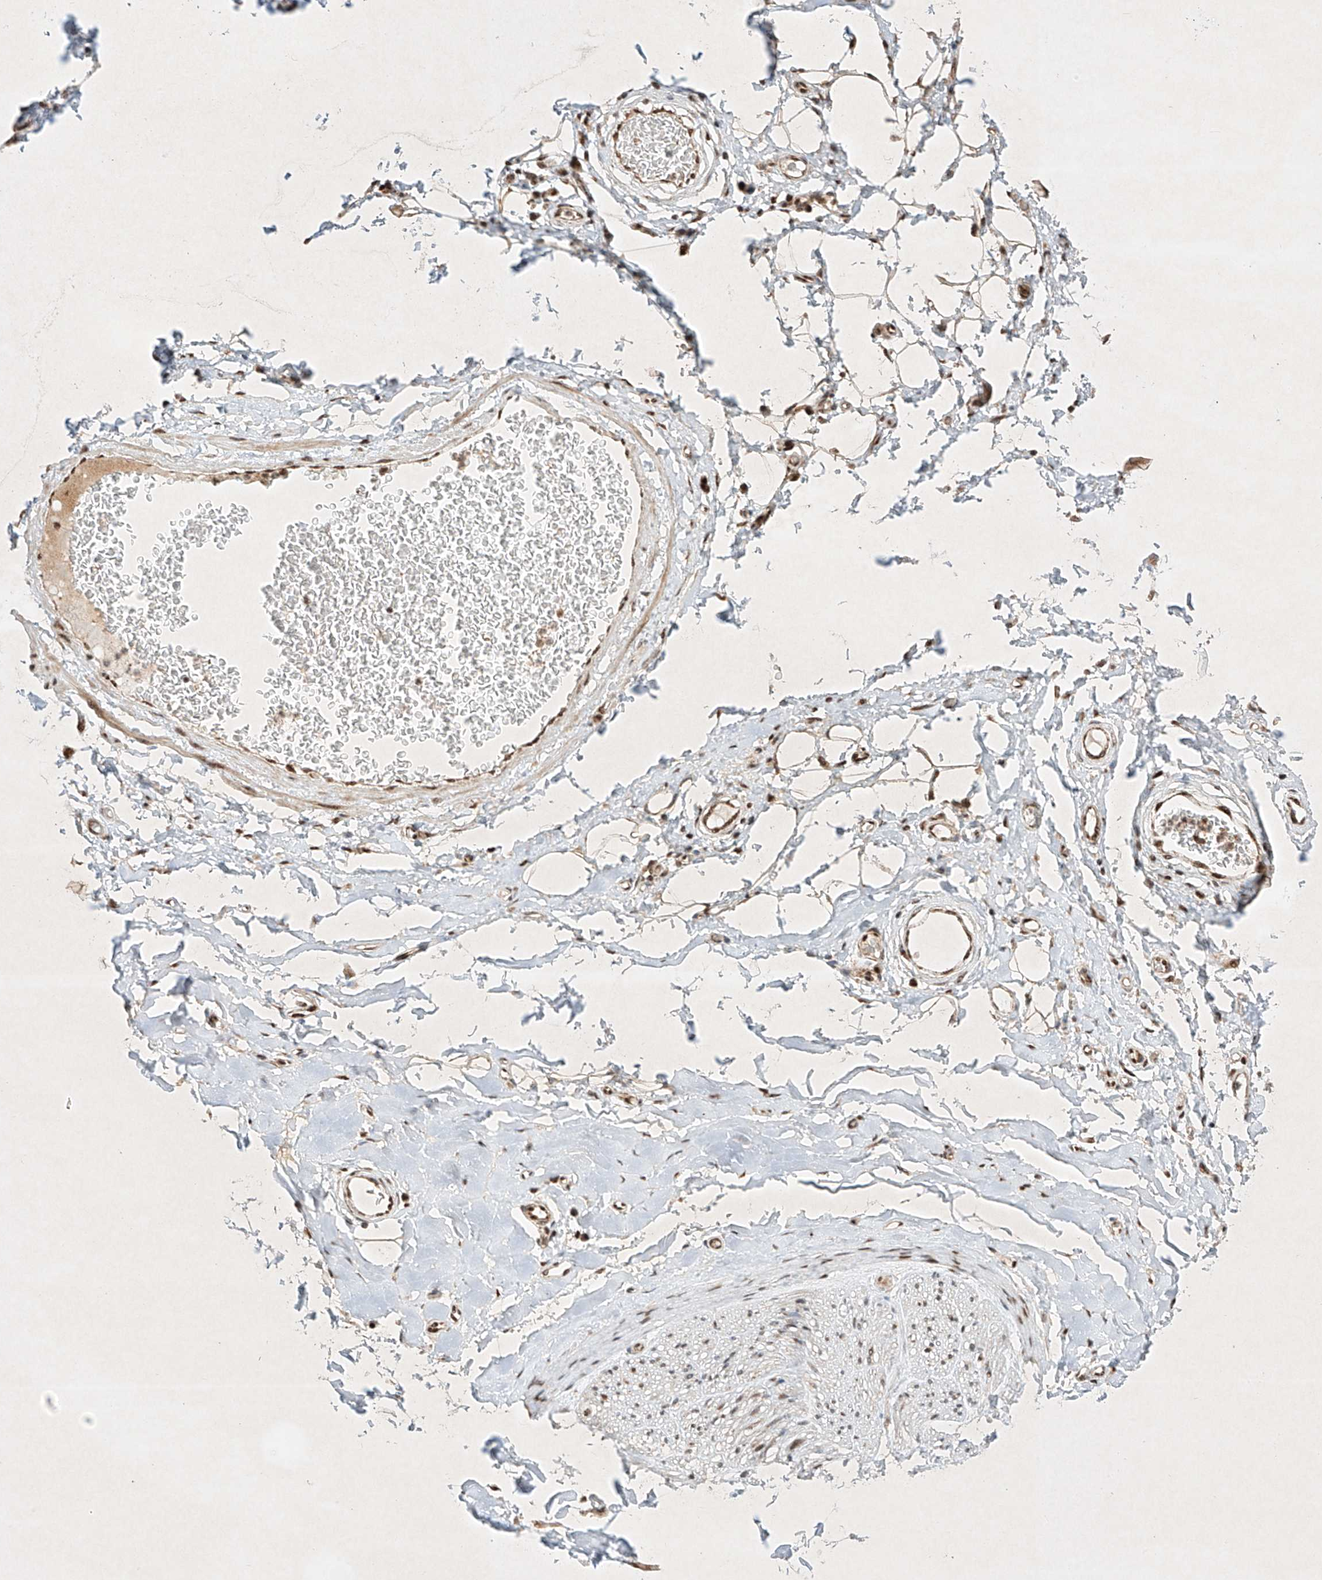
{"staining": {"intensity": "moderate", "quantity": ">75%", "location": "nuclear"}, "tissue": "adipose tissue", "cell_type": "Adipocytes", "image_type": "normal", "snomed": [{"axis": "morphology", "description": "Normal tissue, NOS"}, {"axis": "morphology", "description": "Adenocarcinoma, NOS"}, {"axis": "topography", "description": "Stomach, upper"}, {"axis": "topography", "description": "Peripheral nerve tissue"}], "caption": "Protein positivity by immunohistochemistry displays moderate nuclear expression in approximately >75% of adipocytes in benign adipose tissue.", "gene": "EPG5", "patient": {"sex": "male", "age": 62}}